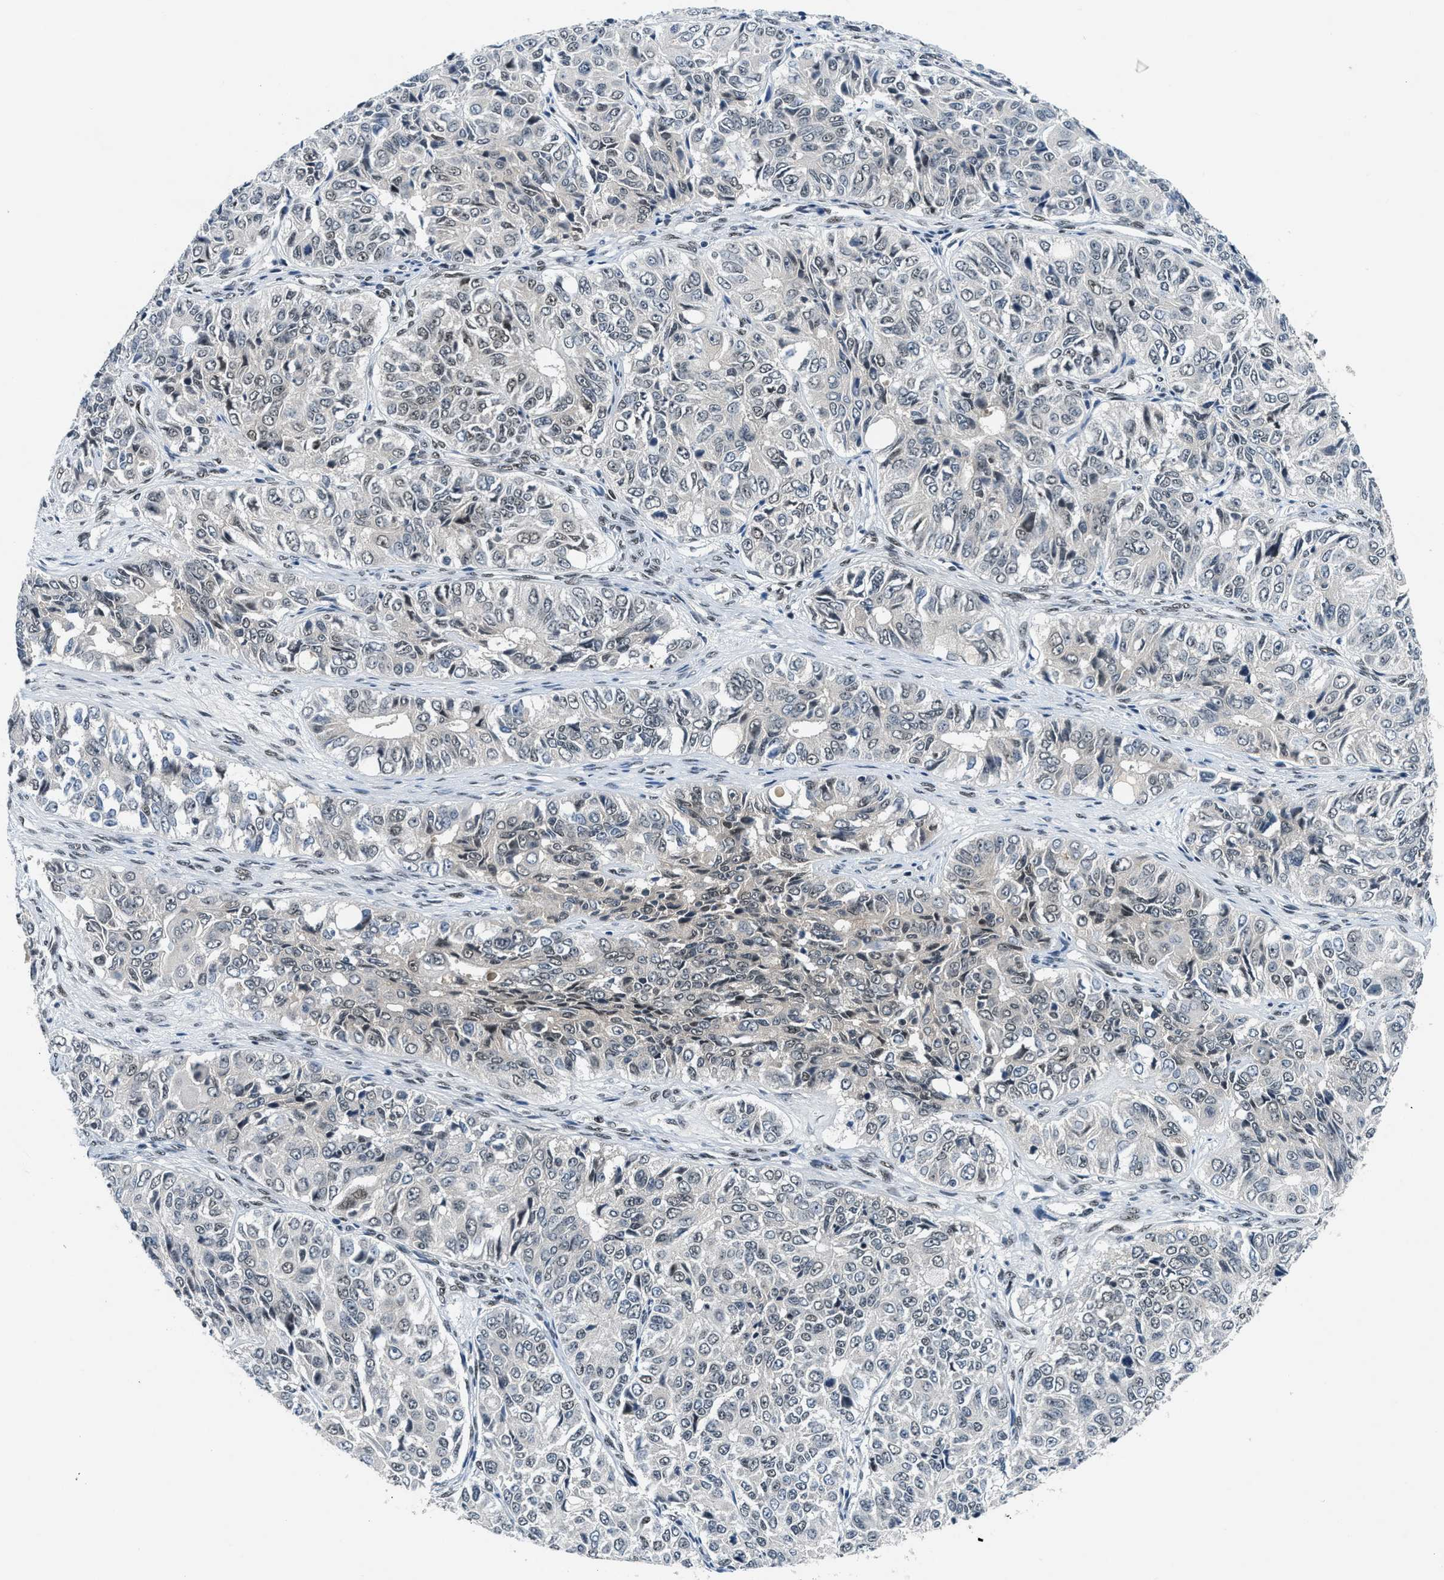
{"staining": {"intensity": "negative", "quantity": "none", "location": "none"}, "tissue": "ovarian cancer", "cell_type": "Tumor cells", "image_type": "cancer", "snomed": [{"axis": "morphology", "description": "Carcinoma, endometroid"}, {"axis": "topography", "description": "Ovary"}], "caption": "Ovarian cancer (endometroid carcinoma) stained for a protein using IHC displays no staining tumor cells.", "gene": "NCOA1", "patient": {"sex": "female", "age": 51}}